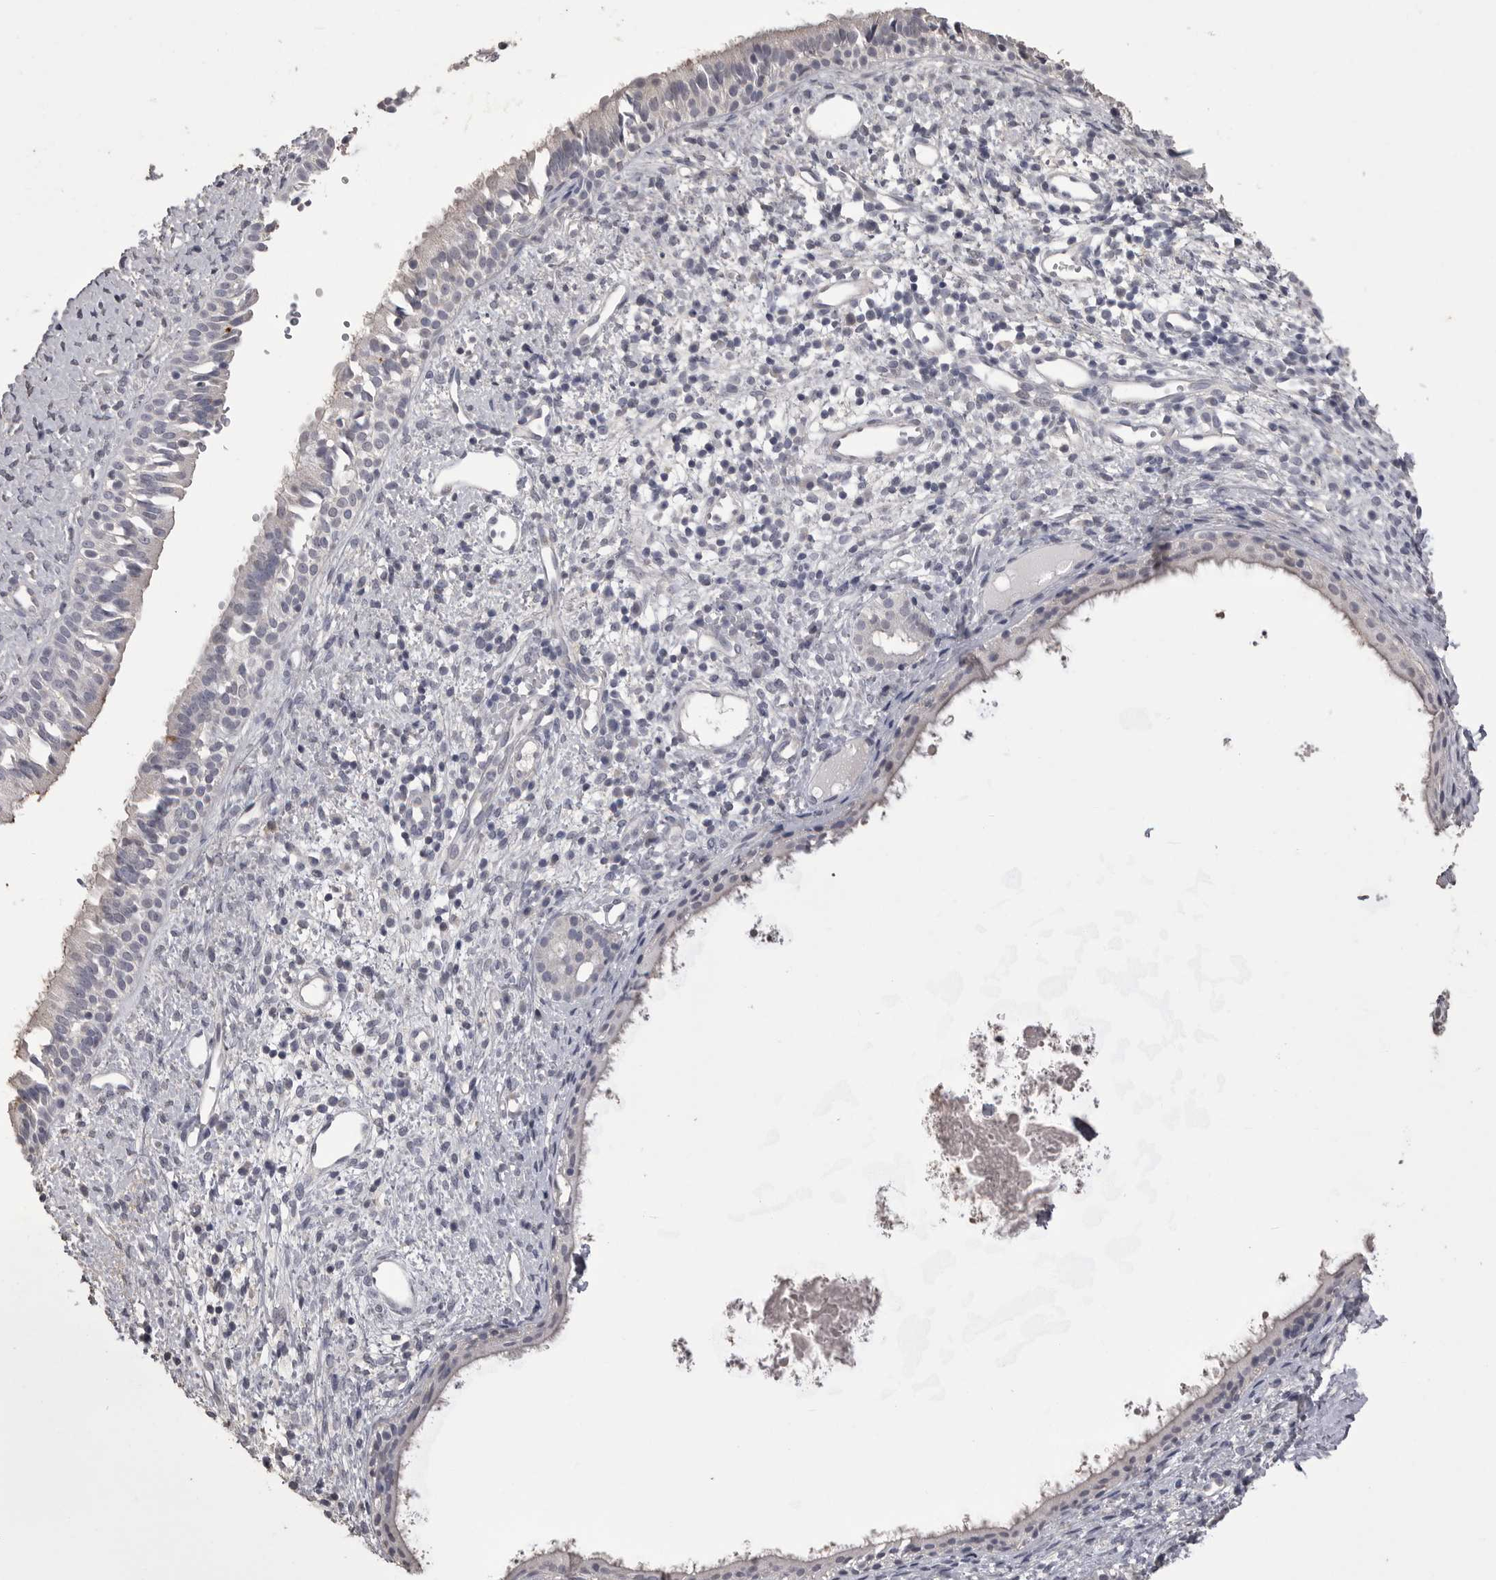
{"staining": {"intensity": "negative", "quantity": "none", "location": "none"}, "tissue": "nasopharynx", "cell_type": "Respiratory epithelial cells", "image_type": "normal", "snomed": [{"axis": "morphology", "description": "Normal tissue, NOS"}, {"axis": "topography", "description": "Nasopharynx"}], "caption": "Immunohistochemistry (IHC) of unremarkable nasopharynx exhibits no positivity in respiratory epithelial cells. (Brightfield microscopy of DAB (3,3'-diaminobenzidine) immunohistochemistry at high magnification).", "gene": "MMP7", "patient": {"sex": "male", "age": 22}}